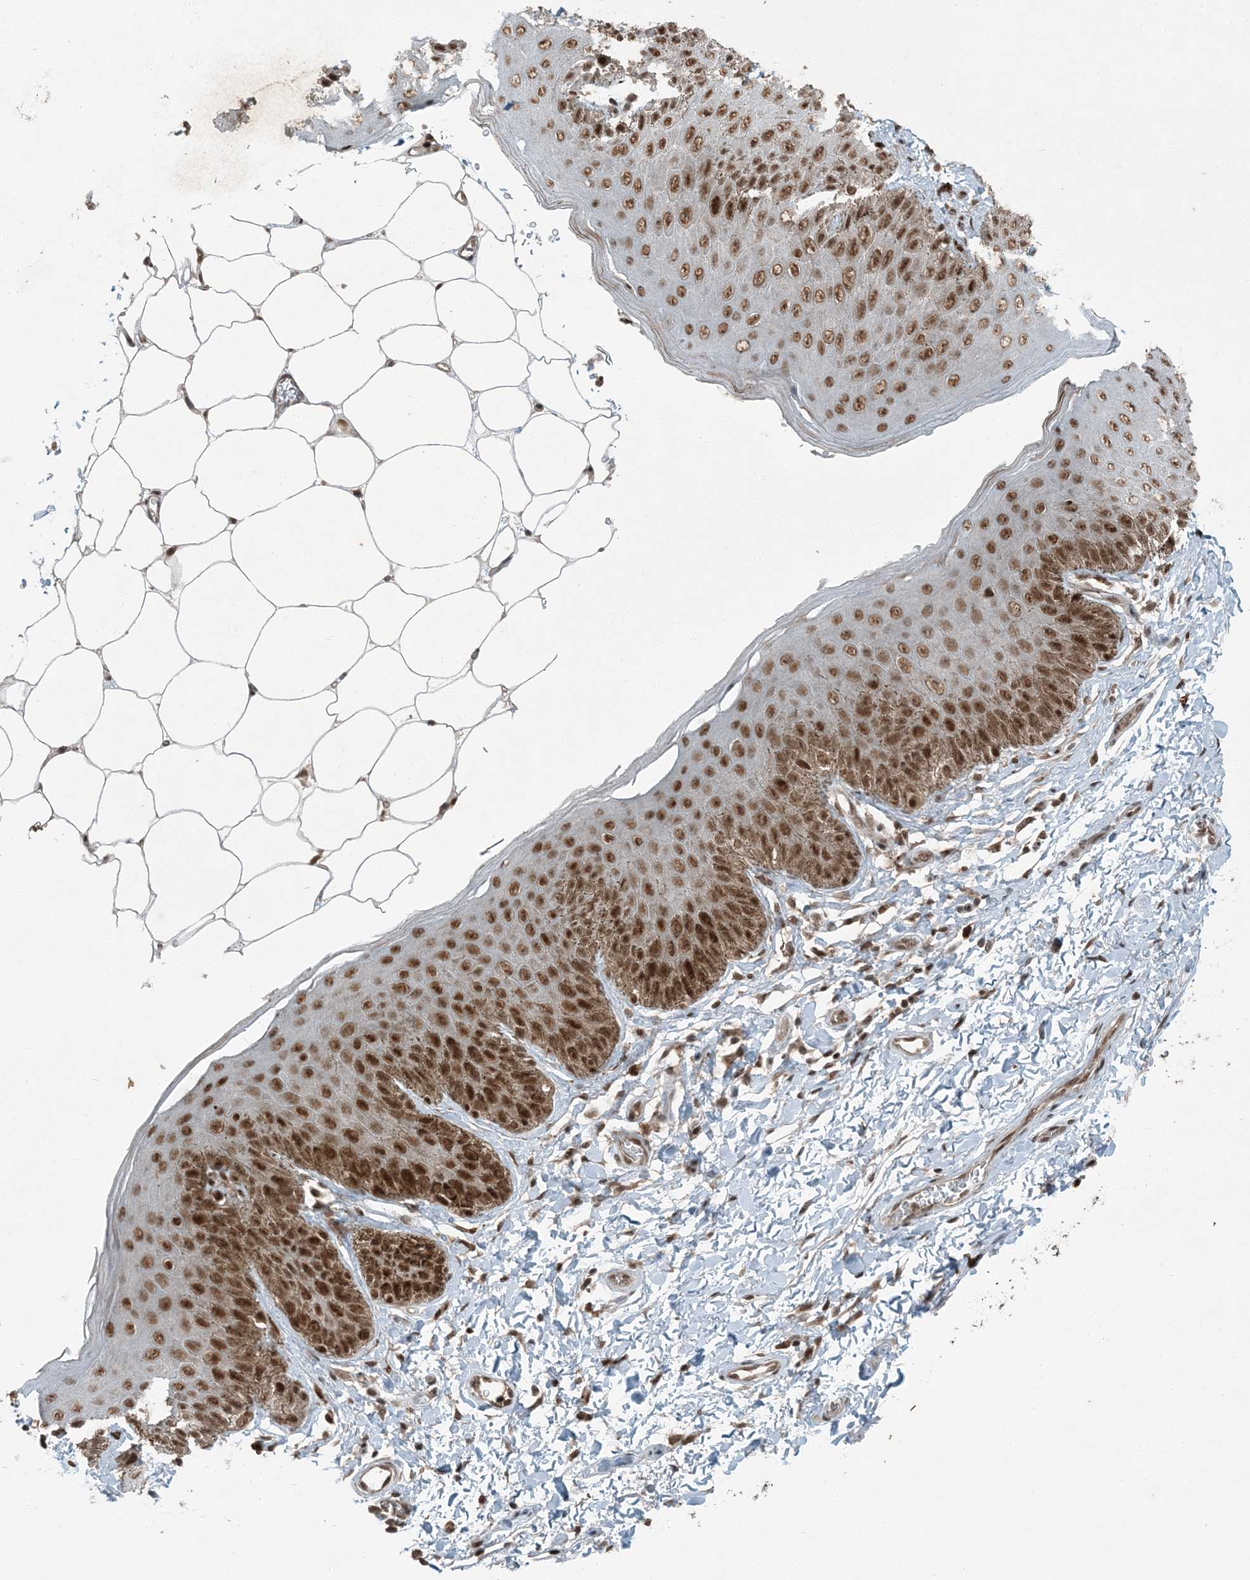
{"staining": {"intensity": "strong", "quantity": ">75%", "location": "cytoplasmic/membranous,nuclear"}, "tissue": "skin", "cell_type": "Epidermal cells", "image_type": "normal", "snomed": [{"axis": "morphology", "description": "Normal tissue, NOS"}, {"axis": "topography", "description": "Anal"}], "caption": "Immunohistochemical staining of benign skin exhibits high levels of strong cytoplasmic/membranous,nuclear expression in about >75% of epidermal cells.", "gene": "TRAPPC12", "patient": {"sex": "male", "age": 44}}